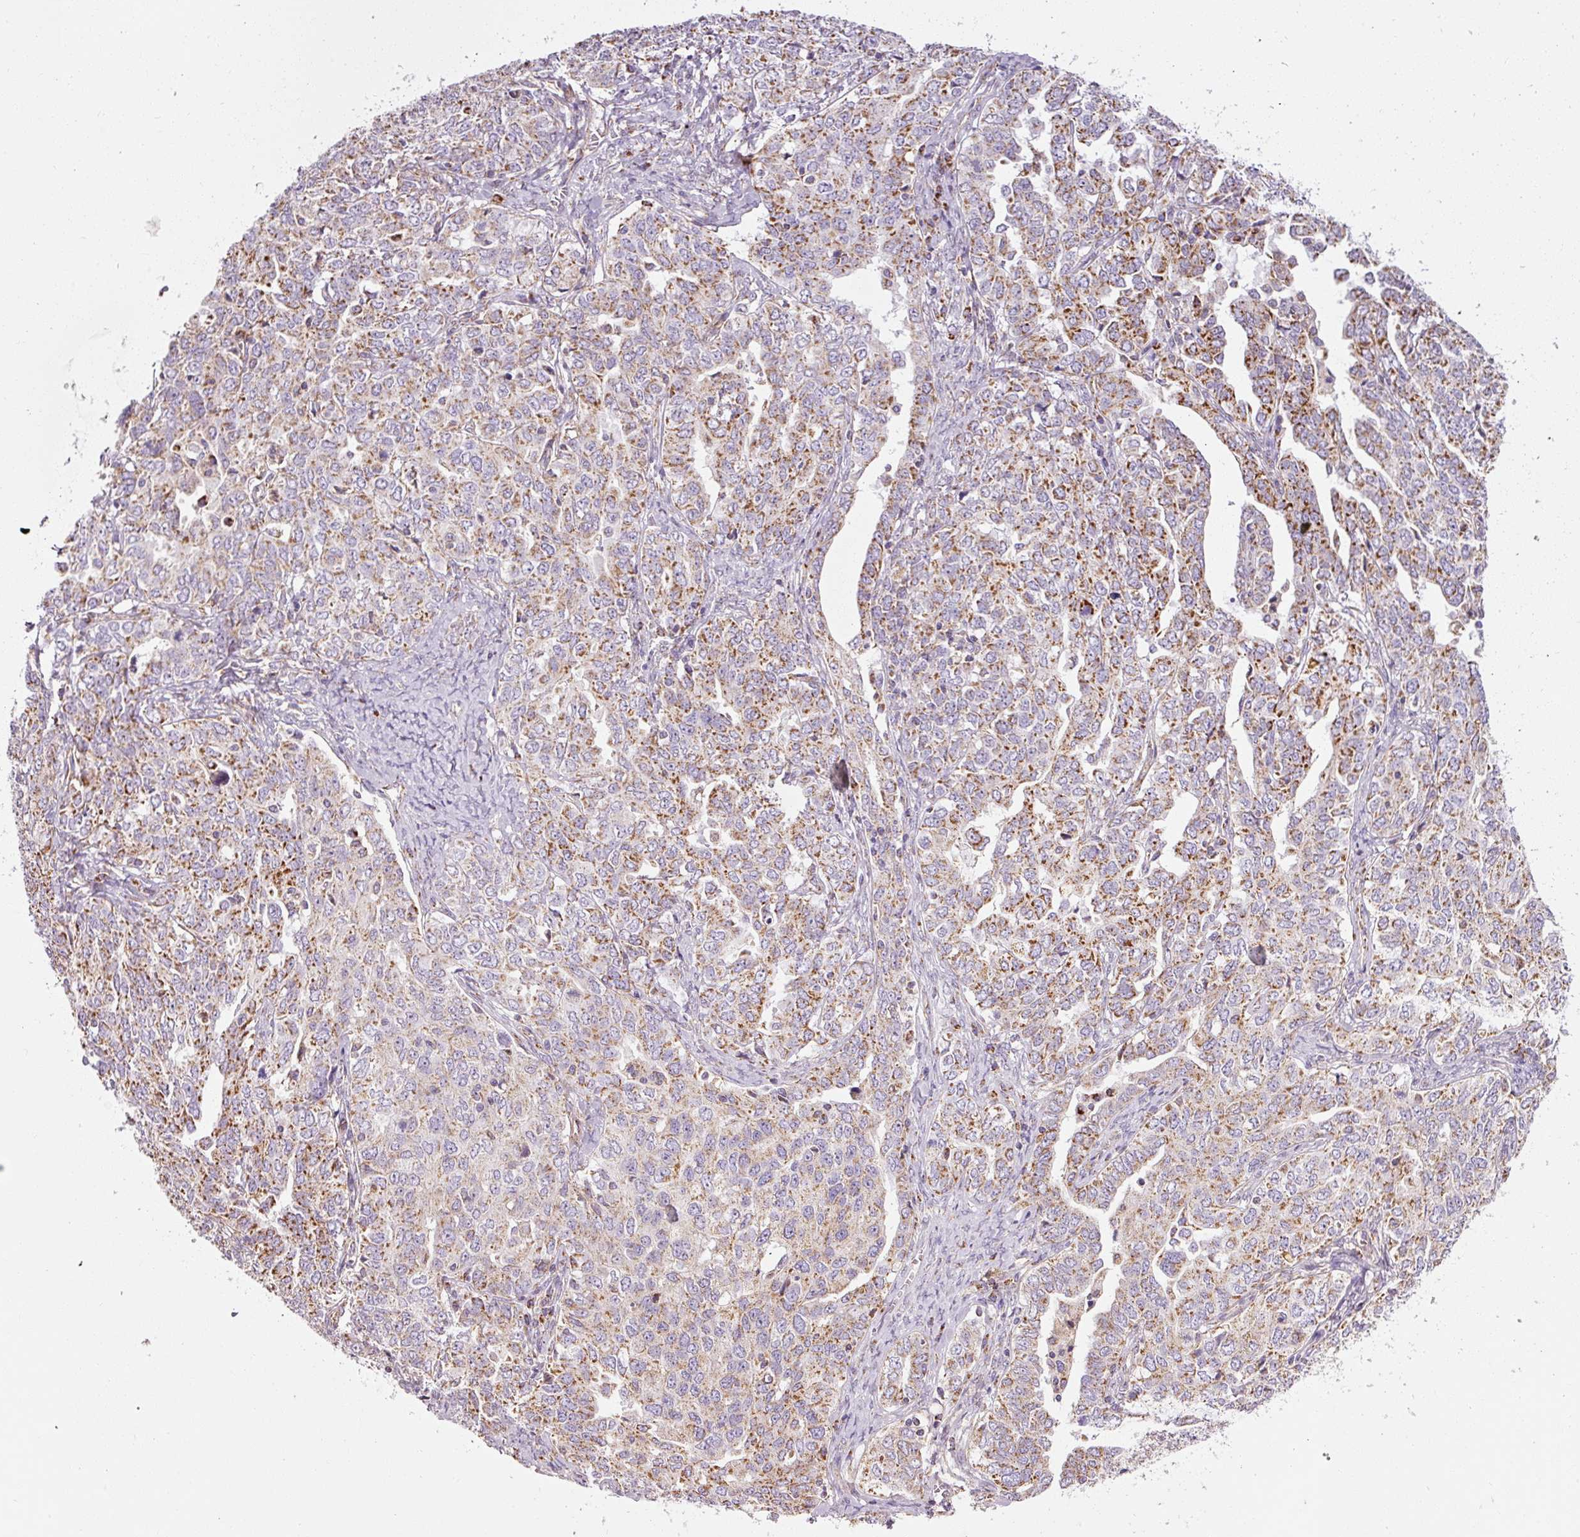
{"staining": {"intensity": "moderate", "quantity": ">75%", "location": "cytoplasmic/membranous"}, "tissue": "ovarian cancer", "cell_type": "Tumor cells", "image_type": "cancer", "snomed": [{"axis": "morphology", "description": "Carcinoma, endometroid"}, {"axis": "topography", "description": "Ovary"}], "caption": "Endometroid carcinoma (ovarian) stained with immunohistochemistry shows moderate cytoplasmic/membranous expression in about >75% of tumor cells.", "gene": "NDUFB4", "patient": {"sex": "female", "age": 62}}